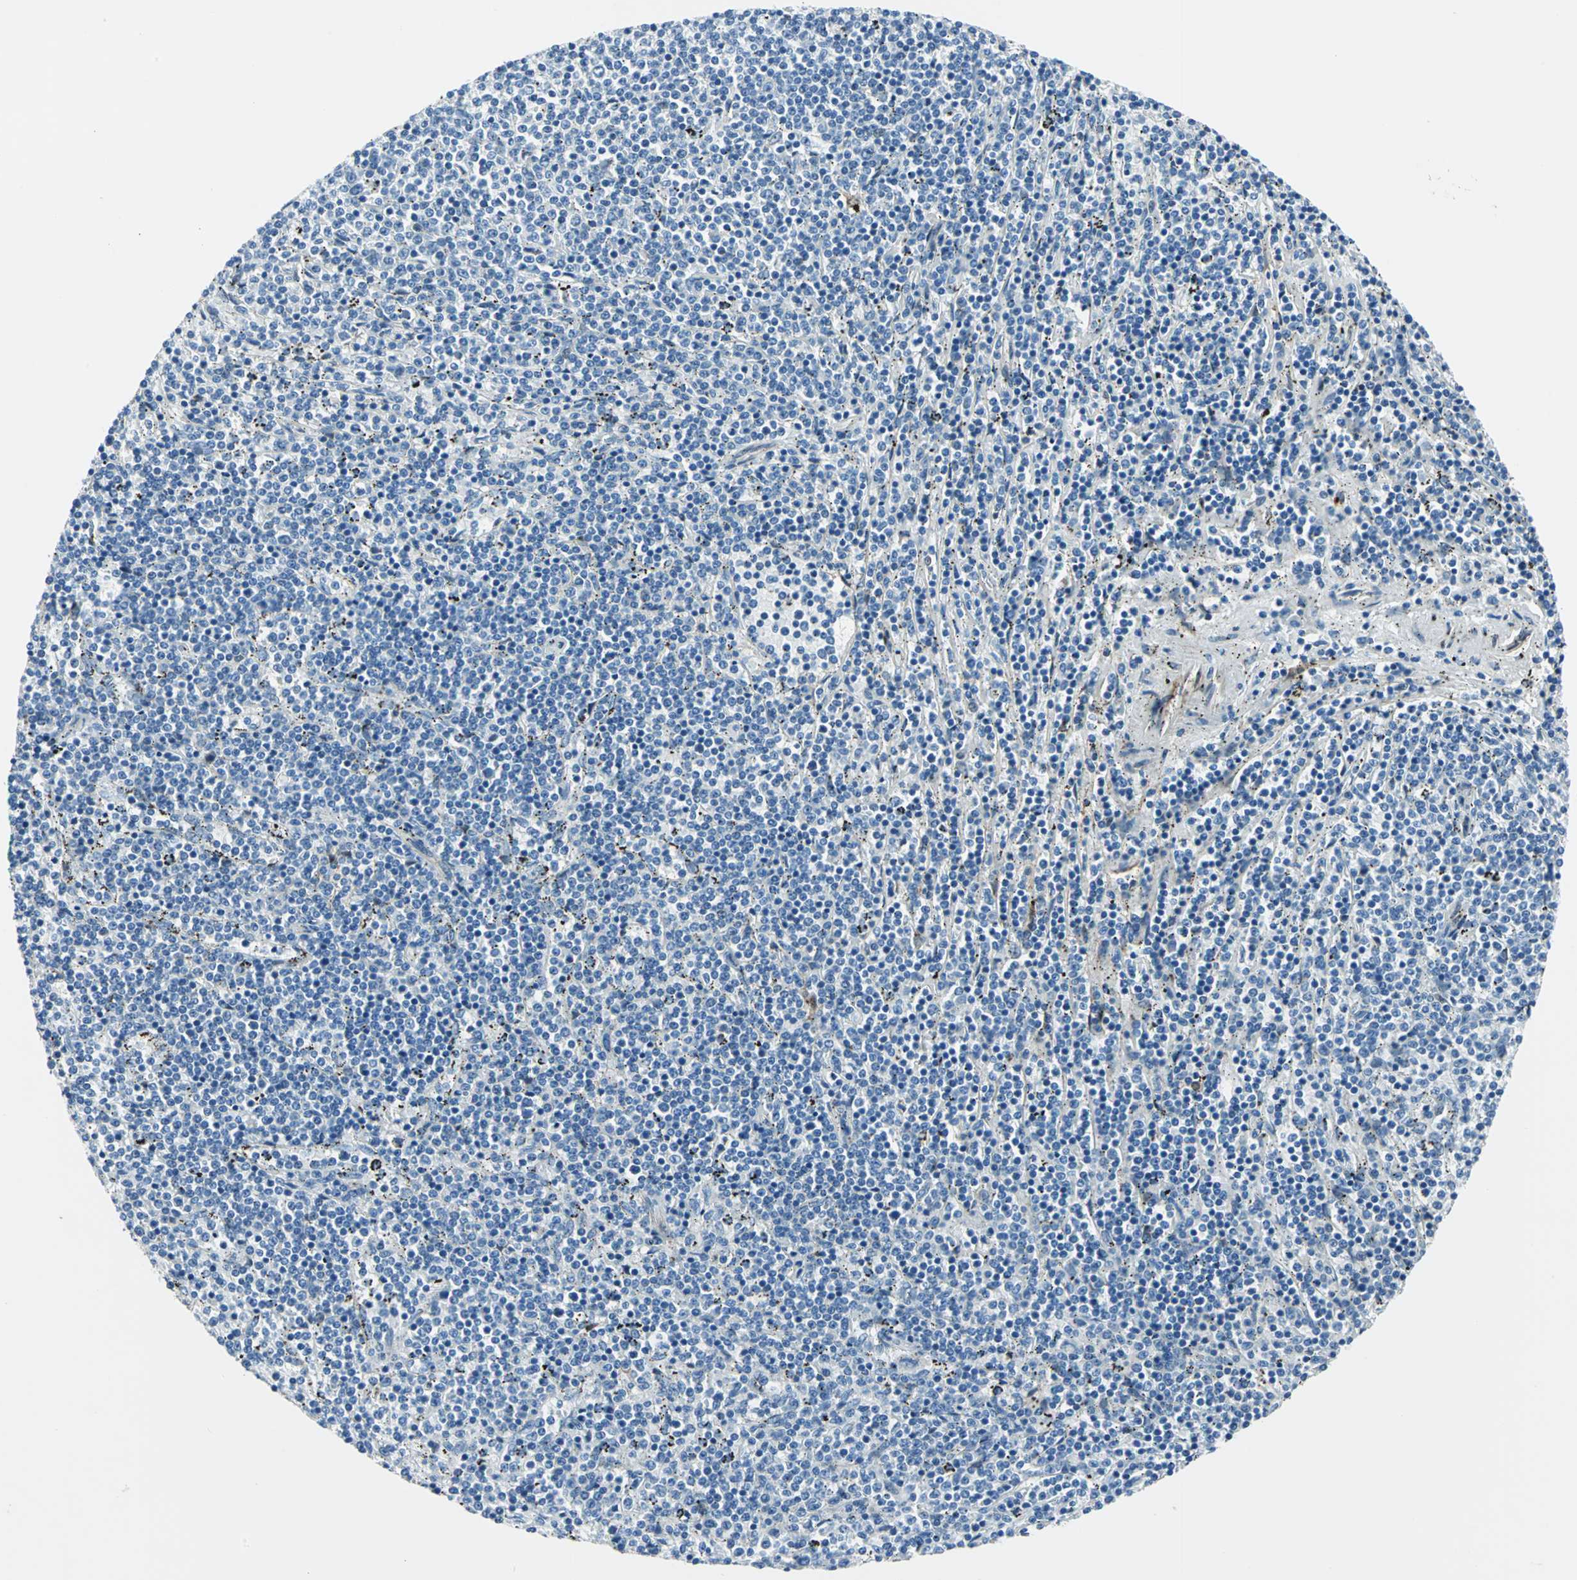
{"staining": {"intensity": "negative", "quantity": "none", "location": "none"}, "tissue": "lymphoma", "cell_type": "Tumor cells", "image_type": "cancer", "snomed": [{"axis": "morphology", "description": "Malignant lymphoma, non-Hodgkin's type, Low grade"}, {"axis": "topography", "description": "Spleen"}], "caption": "Photomicrograph shows no significant protein staining in tumor cells of low-grade malignant lymphoma, non-Hodgkin's type.", "gene": "HSPB1", "patient": {"sex": "female", "age": 50}}